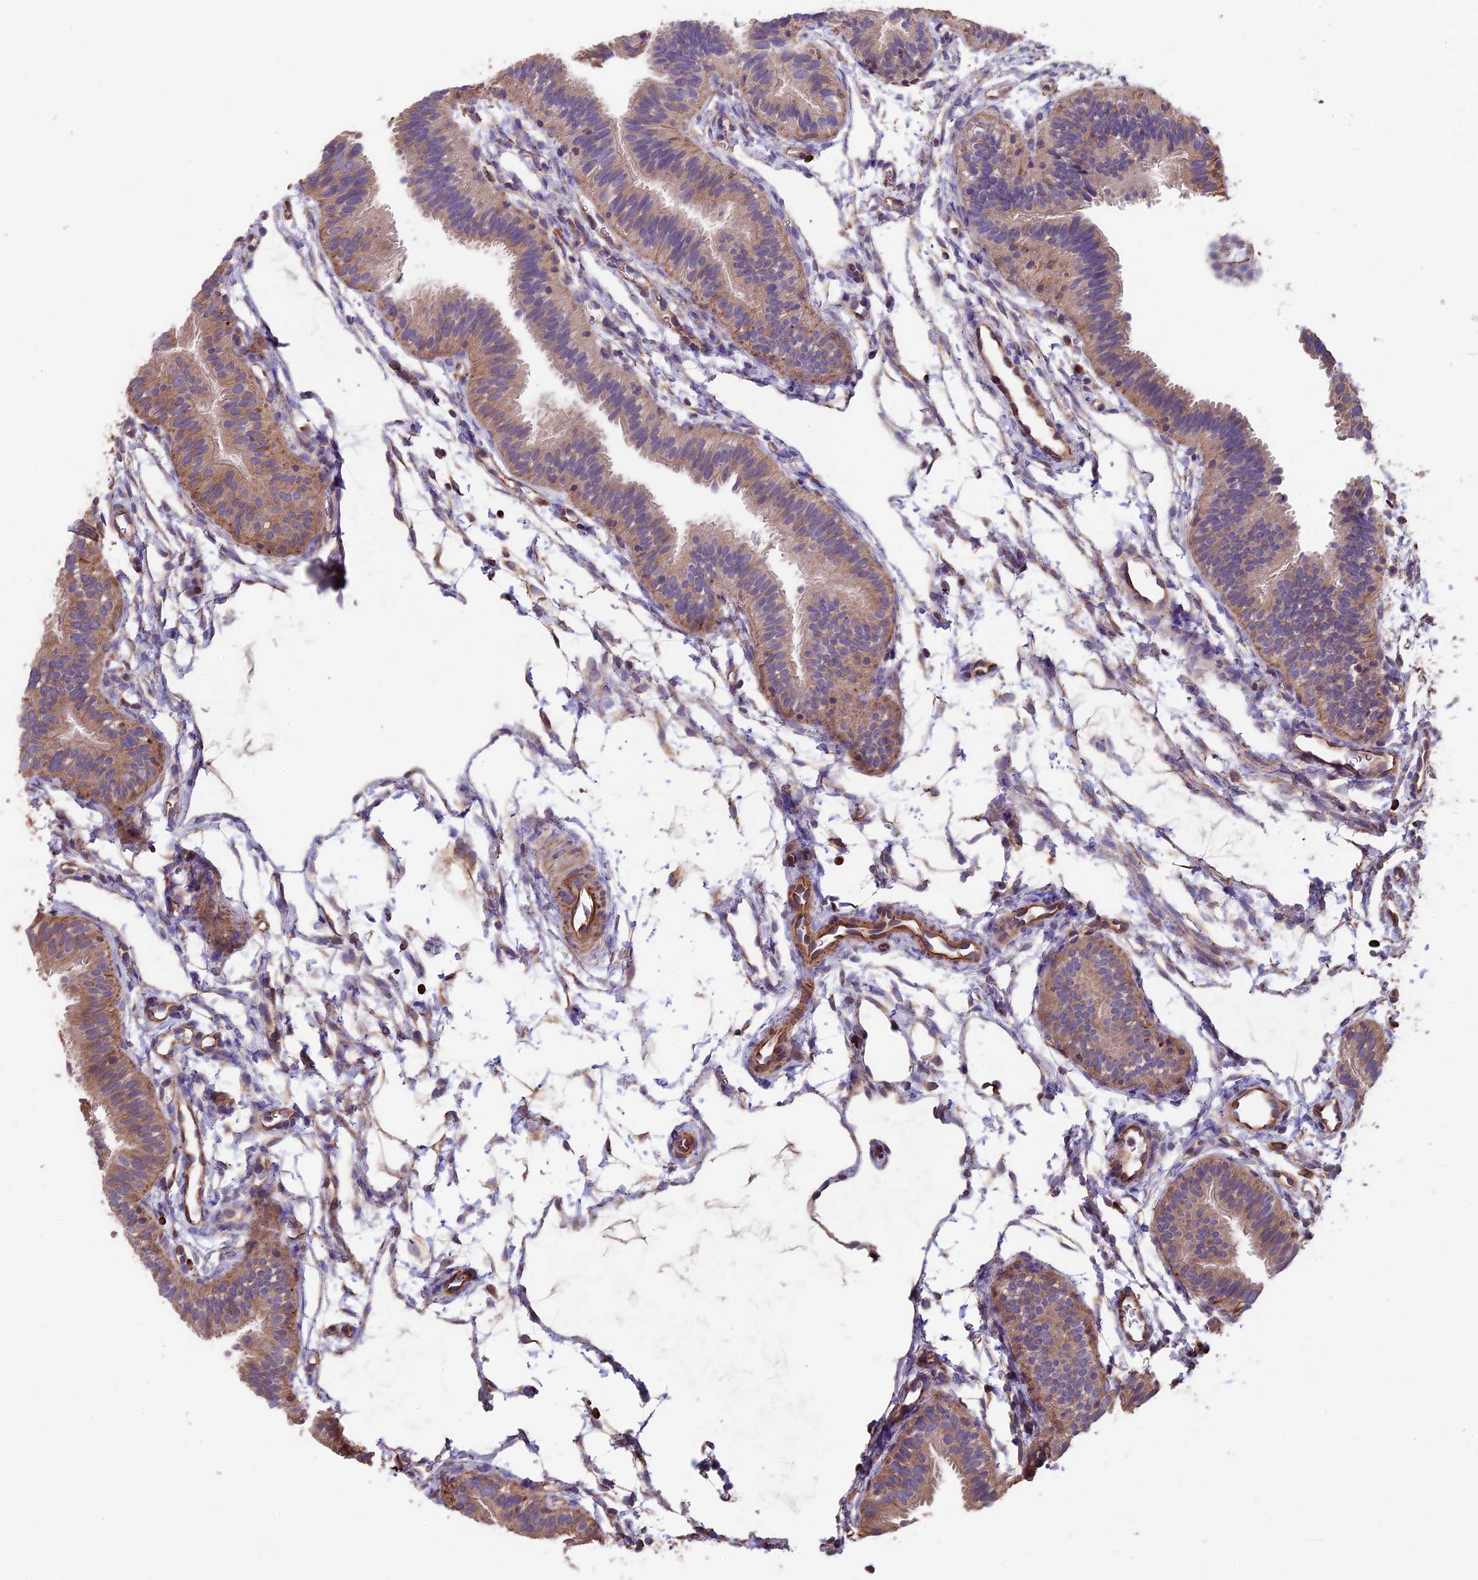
{"staining": {"intensity": "moderate", "quantity": ">75%", "location": "cytoplasmic/membranous"}, "tissue": "fallopian tube", "cell_type": "Glandular cells", "image_type": "normal", "snomed": [{"axis": "morphology", "description": "Normal tissue, NOS"}, {"axis": "topography", "description": "Fallopian tube"}], "caption": "A micrograph showing moderate cytoplasmic/membranous staining in approximately >75% of glandular cells in normal fallopian tube, as visualized by brown immunohistochemical staining.", "gene": "SEH1L", "patient": {"sex": "female", "age": 35}}